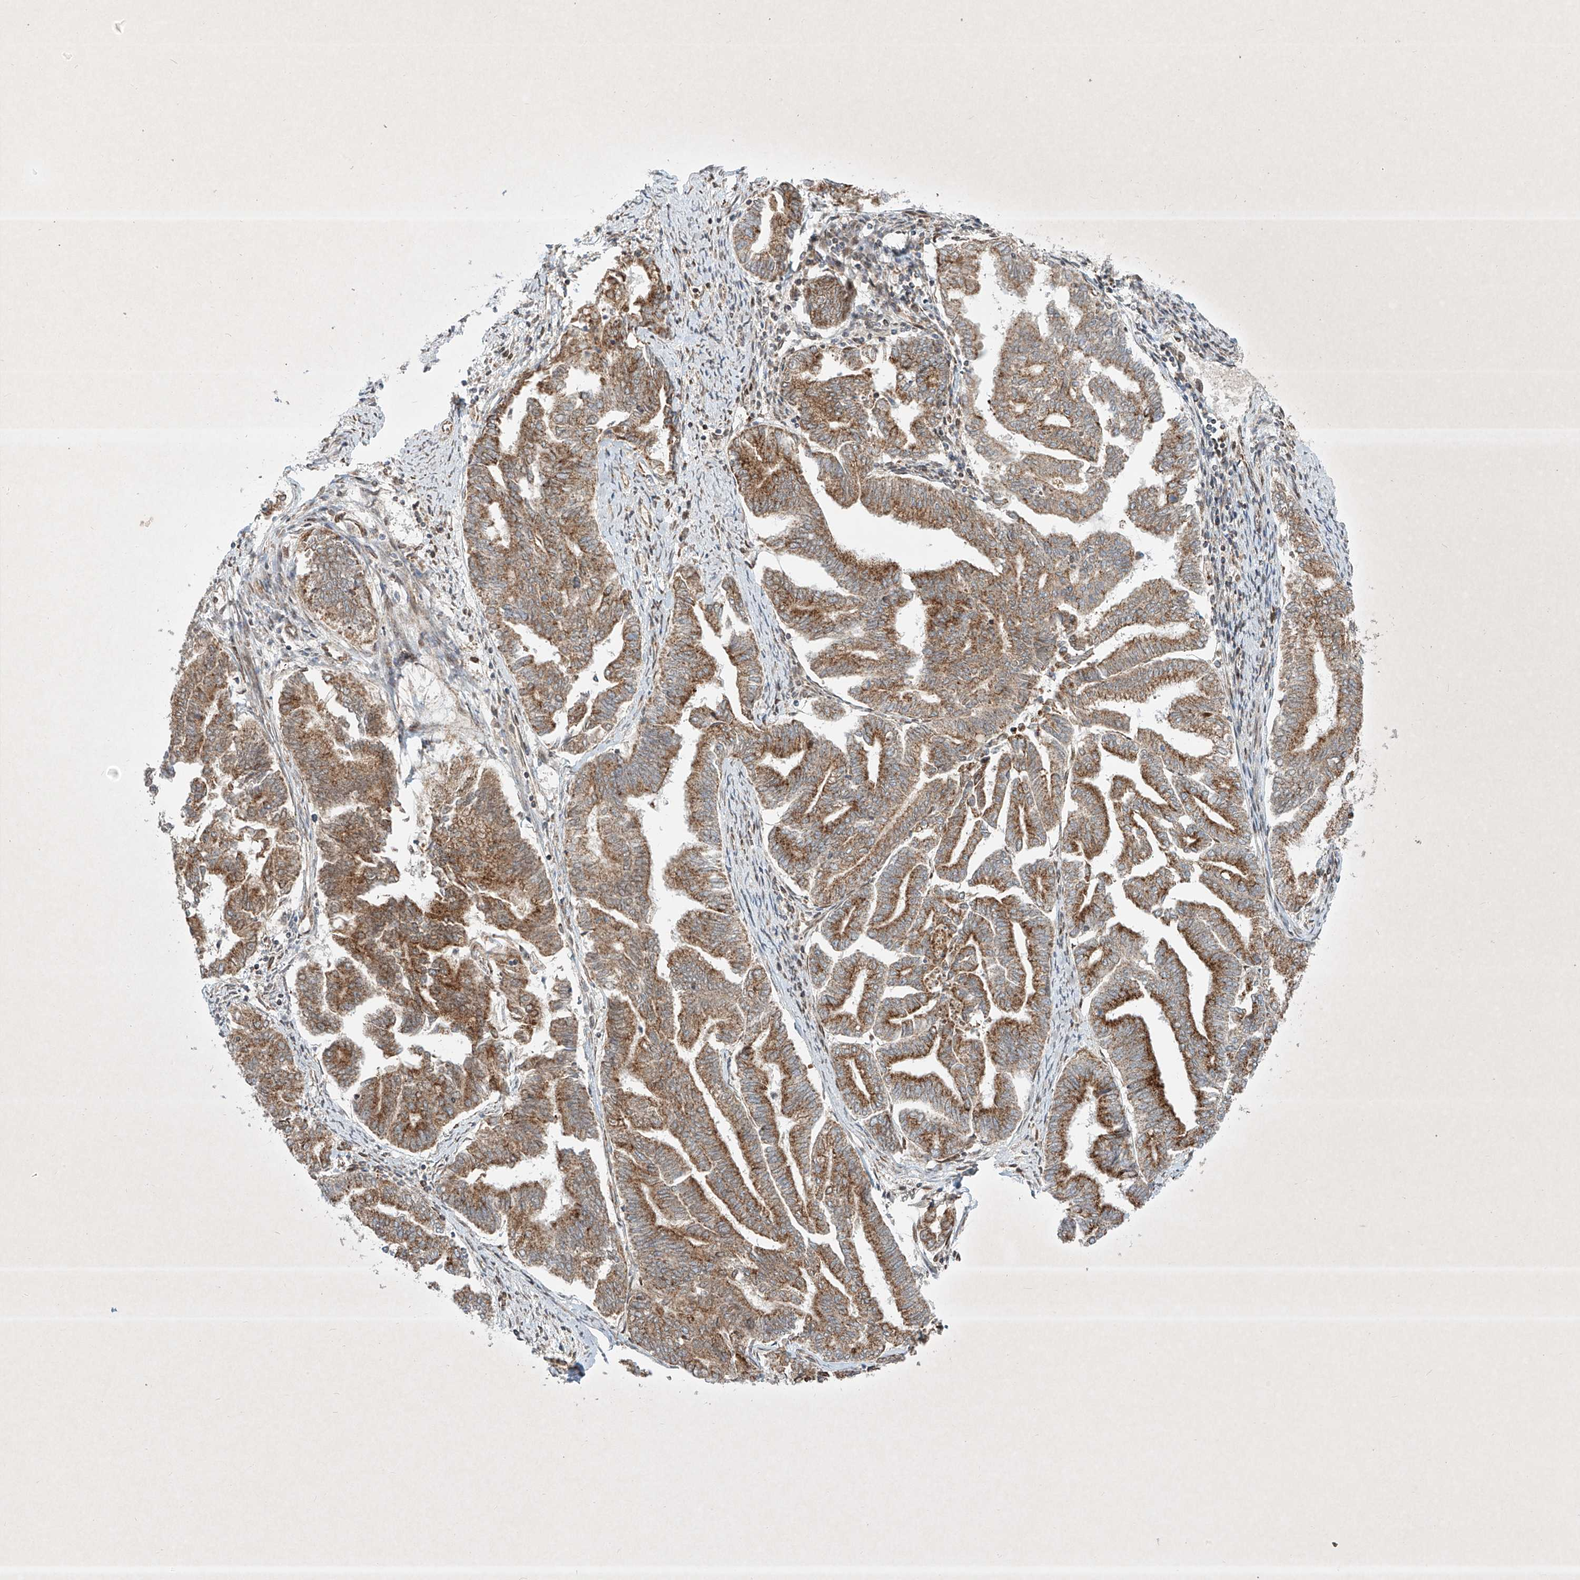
{"staining": {"intensity": "moderate", "quantity": ">75%", "location": "cytoplasmic/membranous"}, "tissue": "endometrial cancer", "cell_type": "Tumor cells", "image_type": "cancer", "snomed": [{"axis": "morphology", "description": "Adenocarcinoma, NOS"}, {"axis": "topography", "description": "Endometrium"}], "caption": "Tumor cells reveal moderate cytoplasmic/membranous expression in approximately >75% of cells in endometrial cancer (adenocarcinoma).", "gene": "EPG5", "patient": {"sex": "female", "age": 79}}